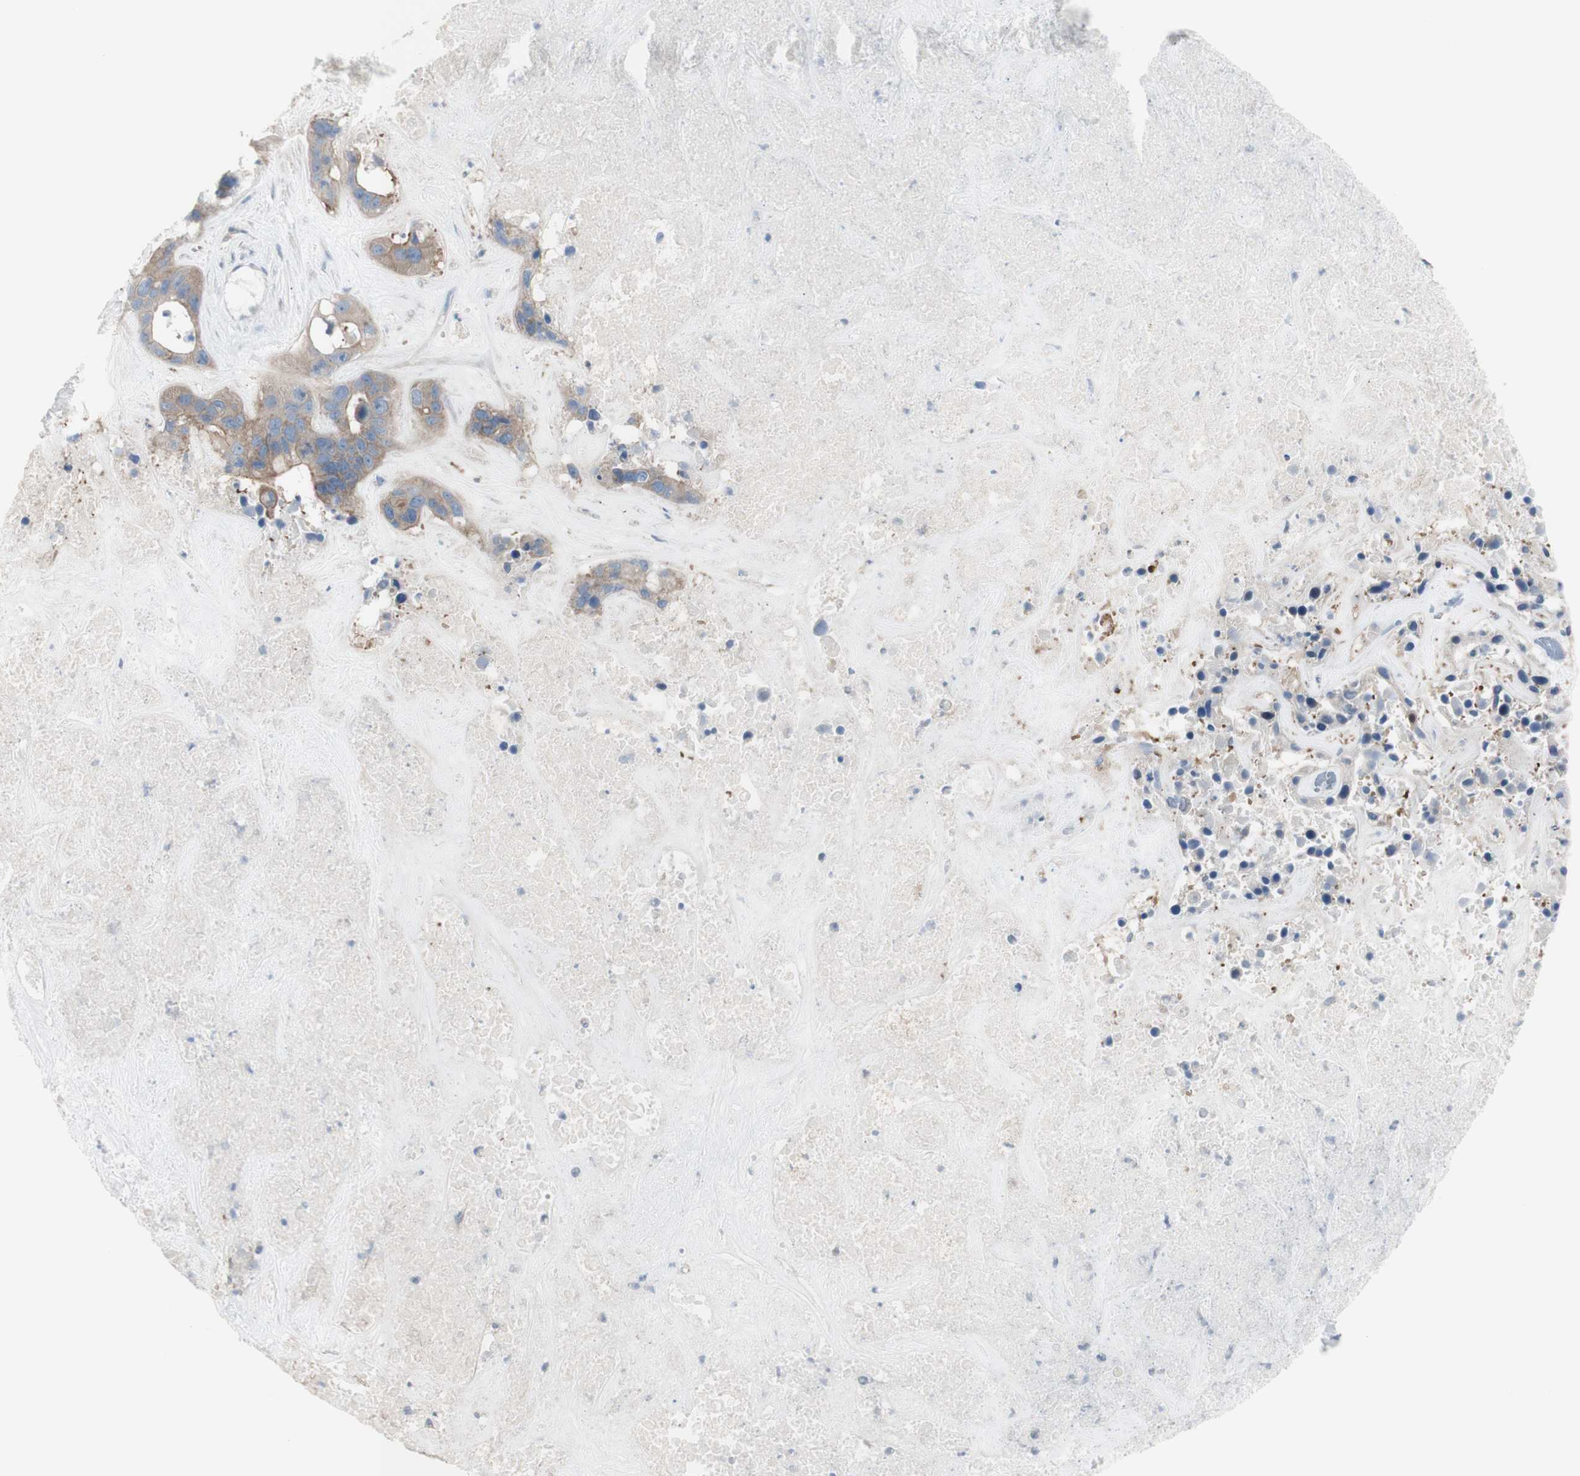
{"staining": {"intensity": "weak", "quantity": ">75%", "location": "cytoplasmic/membranous"}, "tissue": "liver cancer", "cell_type": "Tumor cells", "image_type": "cancer", "snomed": [{"axis": "morphology", "description": "Cholangiocarcinoma"}, {"axis": "topography", "description": "Liver"}], "caption": "Immunohistochemical staining of liver cholangiocarcinoma reveals weak cytoplasmic/membranous protein staining in approximately >75% of tumor cells. Ihc stains the protein of interest in brown and the nuclei are stained blue.", "gene": "C3orf52", "patient": {"sex": "female", "age": 65}}